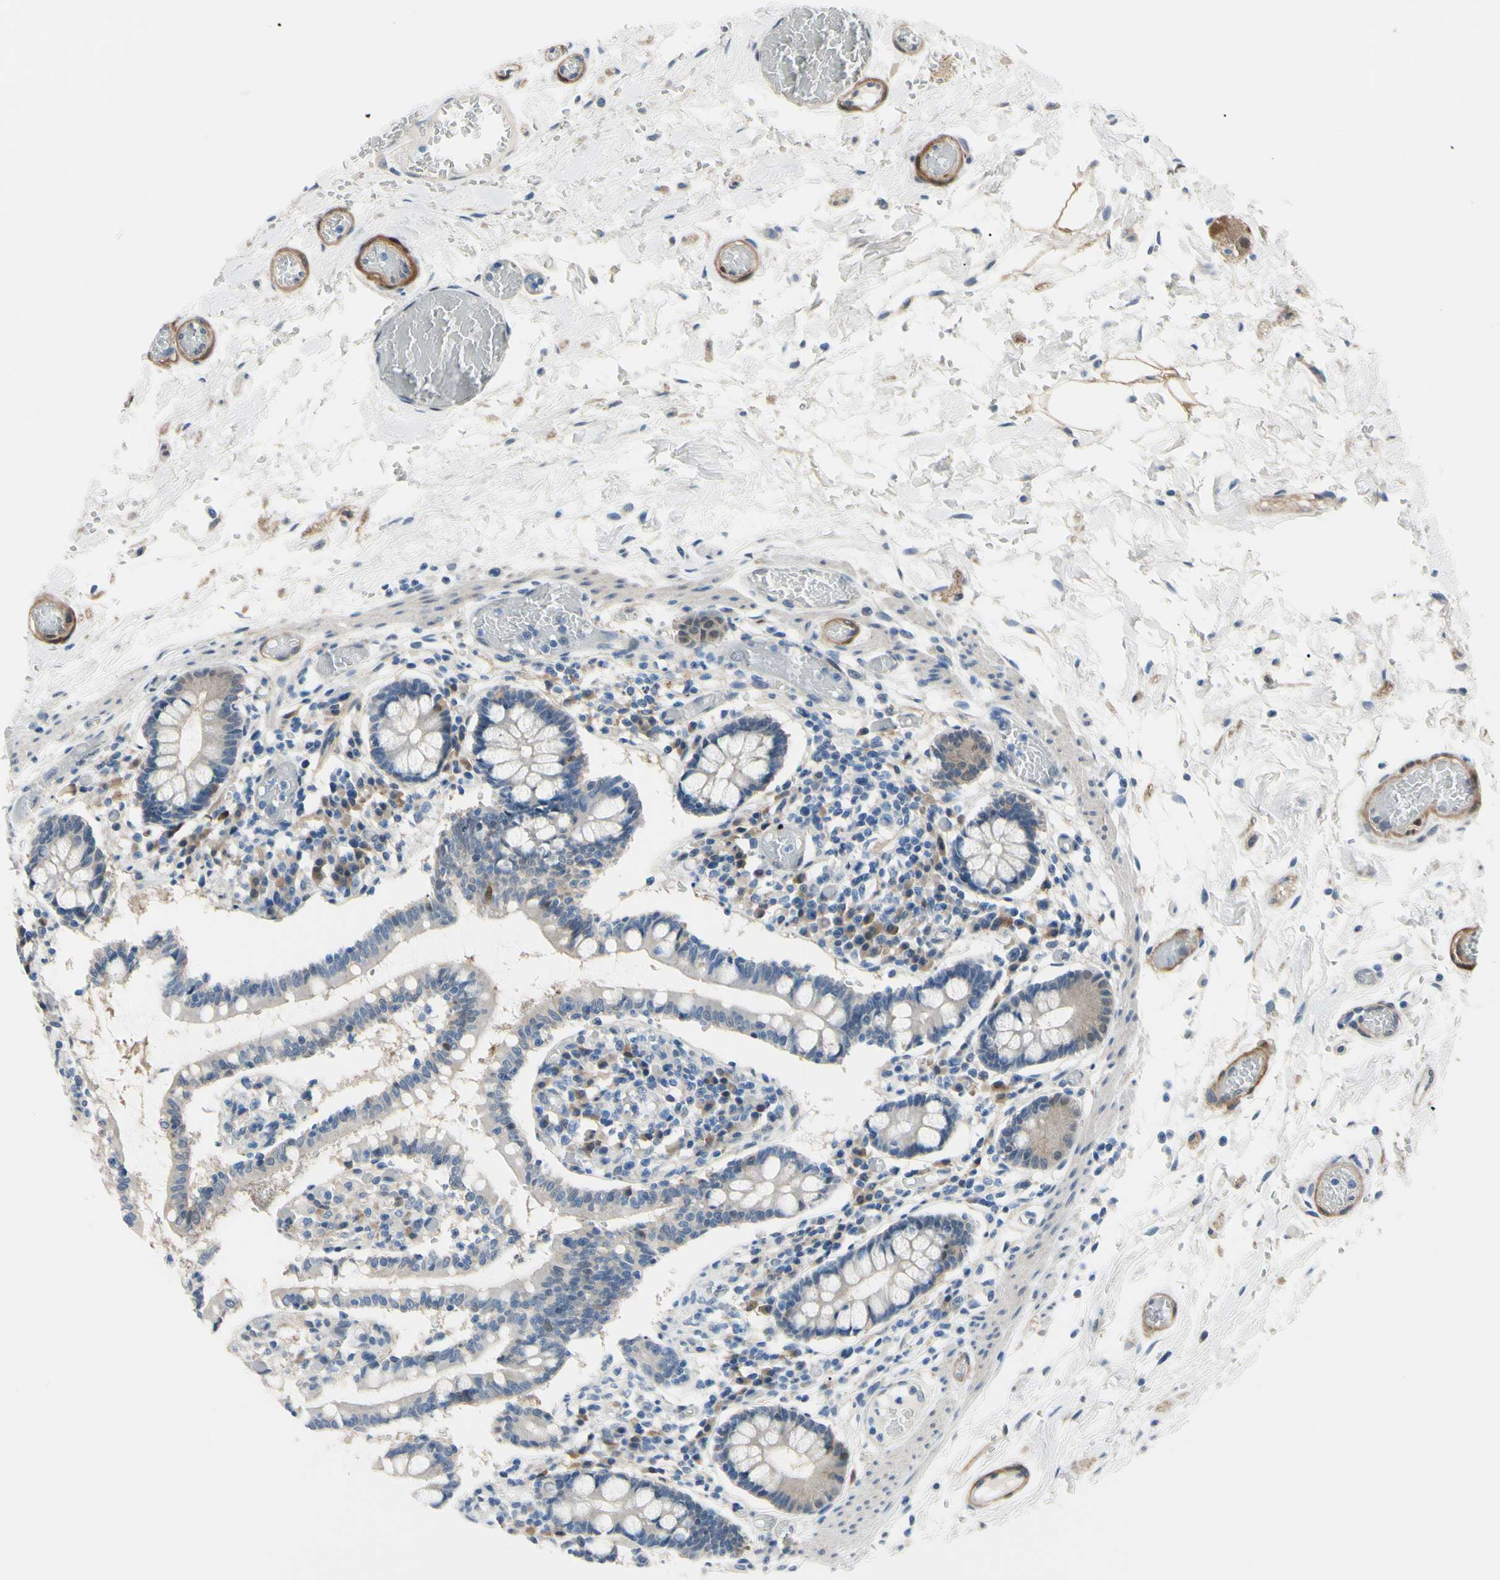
{"staining": {"intensity": "weak", "quantity": "<25%", "location": "cytoplasmic/membranous"}, "tissue": "small intestine", "cell_type": "Glandular cells", "image_type": "normal", "snomed": [{"axis": "morphology", "description": "Normal tissue, NOS"}, {"axis": "topography", "description": "Small intestine"}], "caption": "Immunohistochemistry (IHC) histopathology image of benign small intestine: human small intestine stained with DAB reveals no significant protein staining in glandular cells.", "gene": "NOL3", "patient": {"sex": "female", "age": 61}}